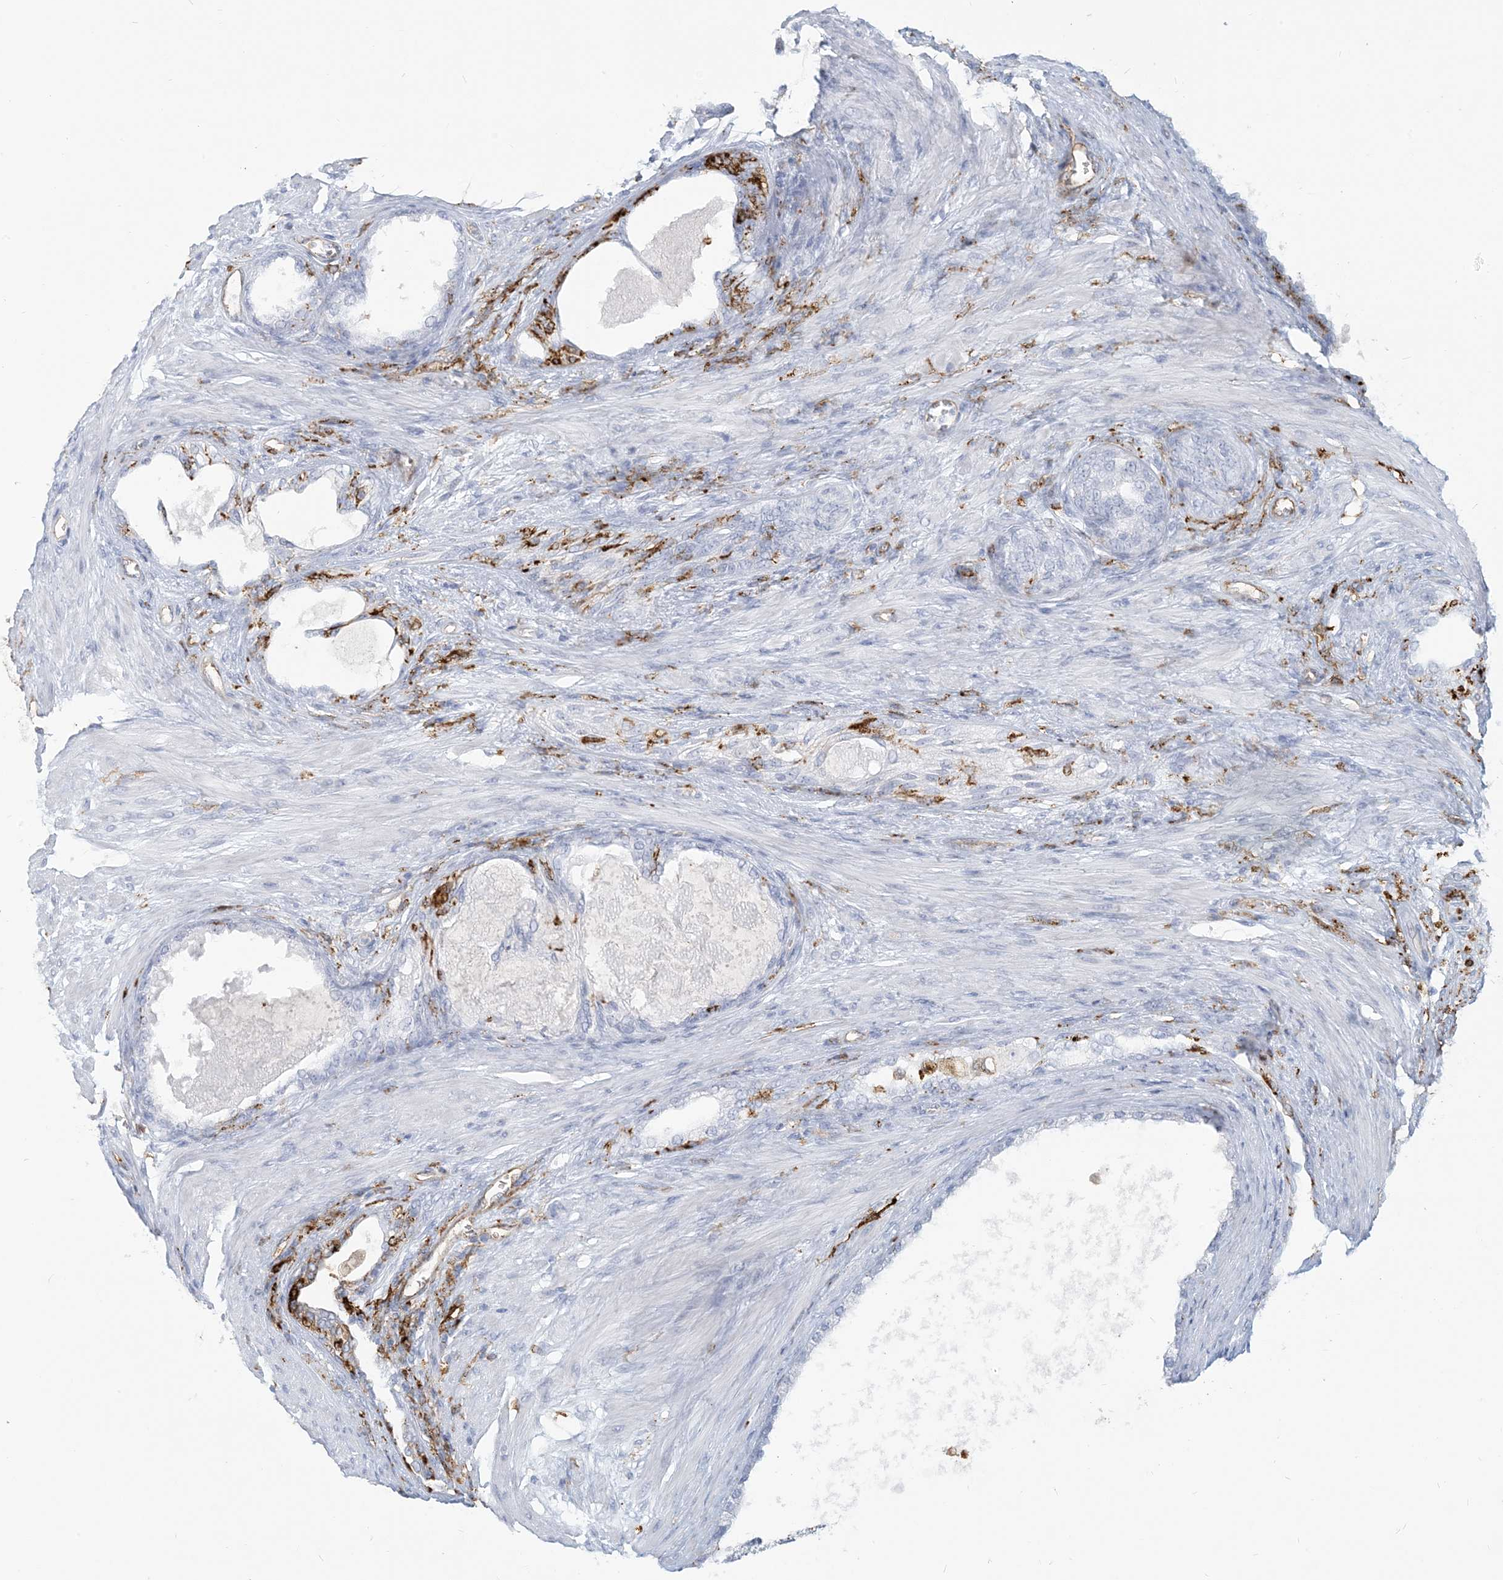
{"staining": {"intensity": "negative", "quantity": "none", "location": "none"}, "tissue": "prostate cancer", "cell_type": "Tumor cells", "image_type": "cancer", "snomed": [{"axis": "morphology", "description": "Normal tissue, NOS"}, {"axis": "morphology", "description": "Adenocarcinoma, Low grade"}, {"axis": "topography", "description": "Prostate"}, {"axis": "topography", "description": "Peripheral nerve tissue"}], "caption": "Tumor cells show no significant positivity in adenocarcinoma (low-grade) (prostate).", "gene": "HLA-DRB1", "patient": {"sex": "male", "age": 71}}